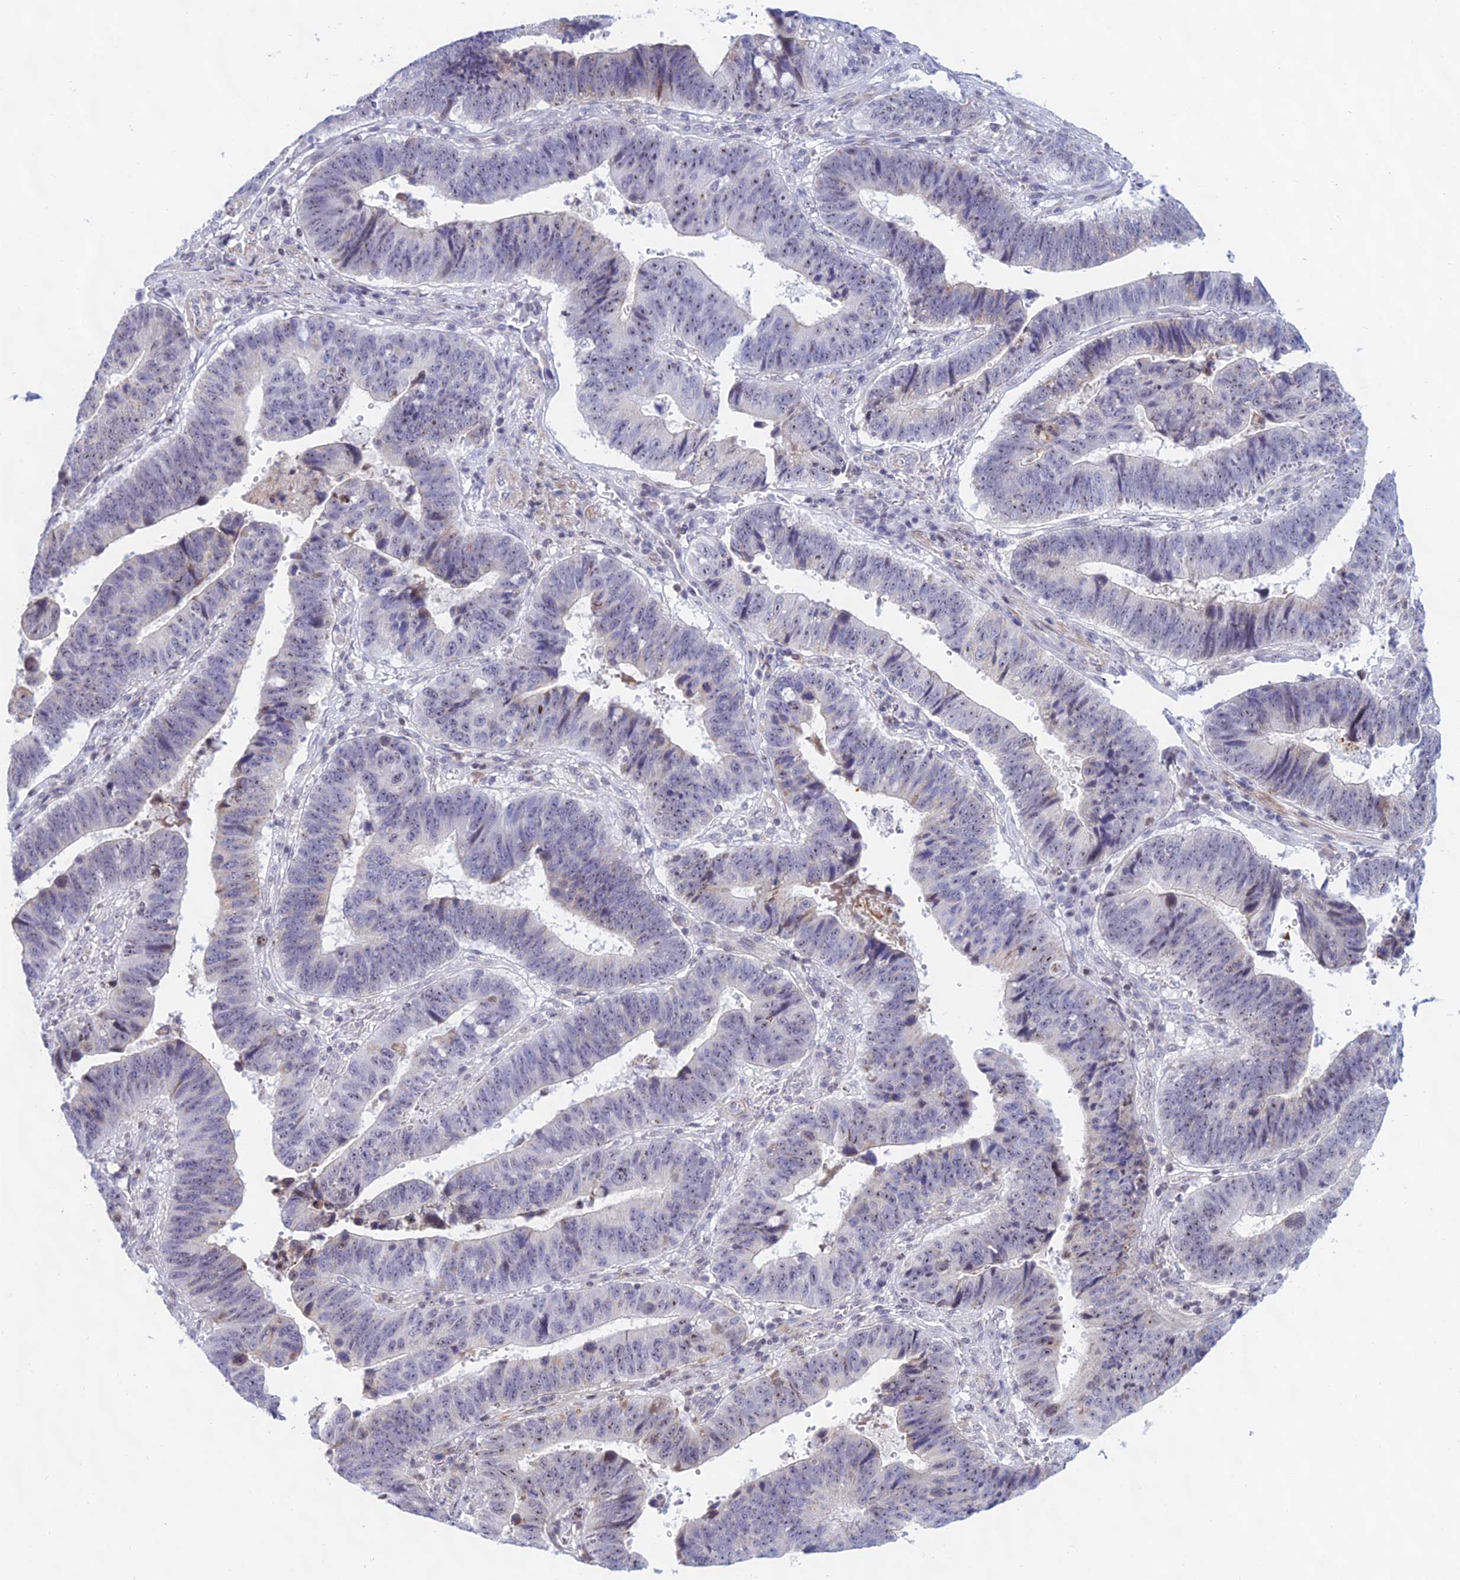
{"staining": {"intensity": "moderate", "quantity": "<25%", "location": "cytoplasmic/membranous,nuclear"}, "tissue": "stomach cancer", "cell_type": "Tumor cells", "image_type": "cancer", "snomed": [{"axis": "morphology", "description": "Adenocarcinoma, NOS"}, {"axis": "topography", "description": "Stomach"}], "caption": "Stomach cancer (adenocarcinoma) was stained to show a protein in brown. There is low levels of moderate cytoplasmic/membranous and nuclear positivity in about <25% of tumor cells. Ihc stains the protein of interest in brown and the nuclei are stained blue.", "gene": "KRR1", "patient": {"sex": "male", "age": 59}}